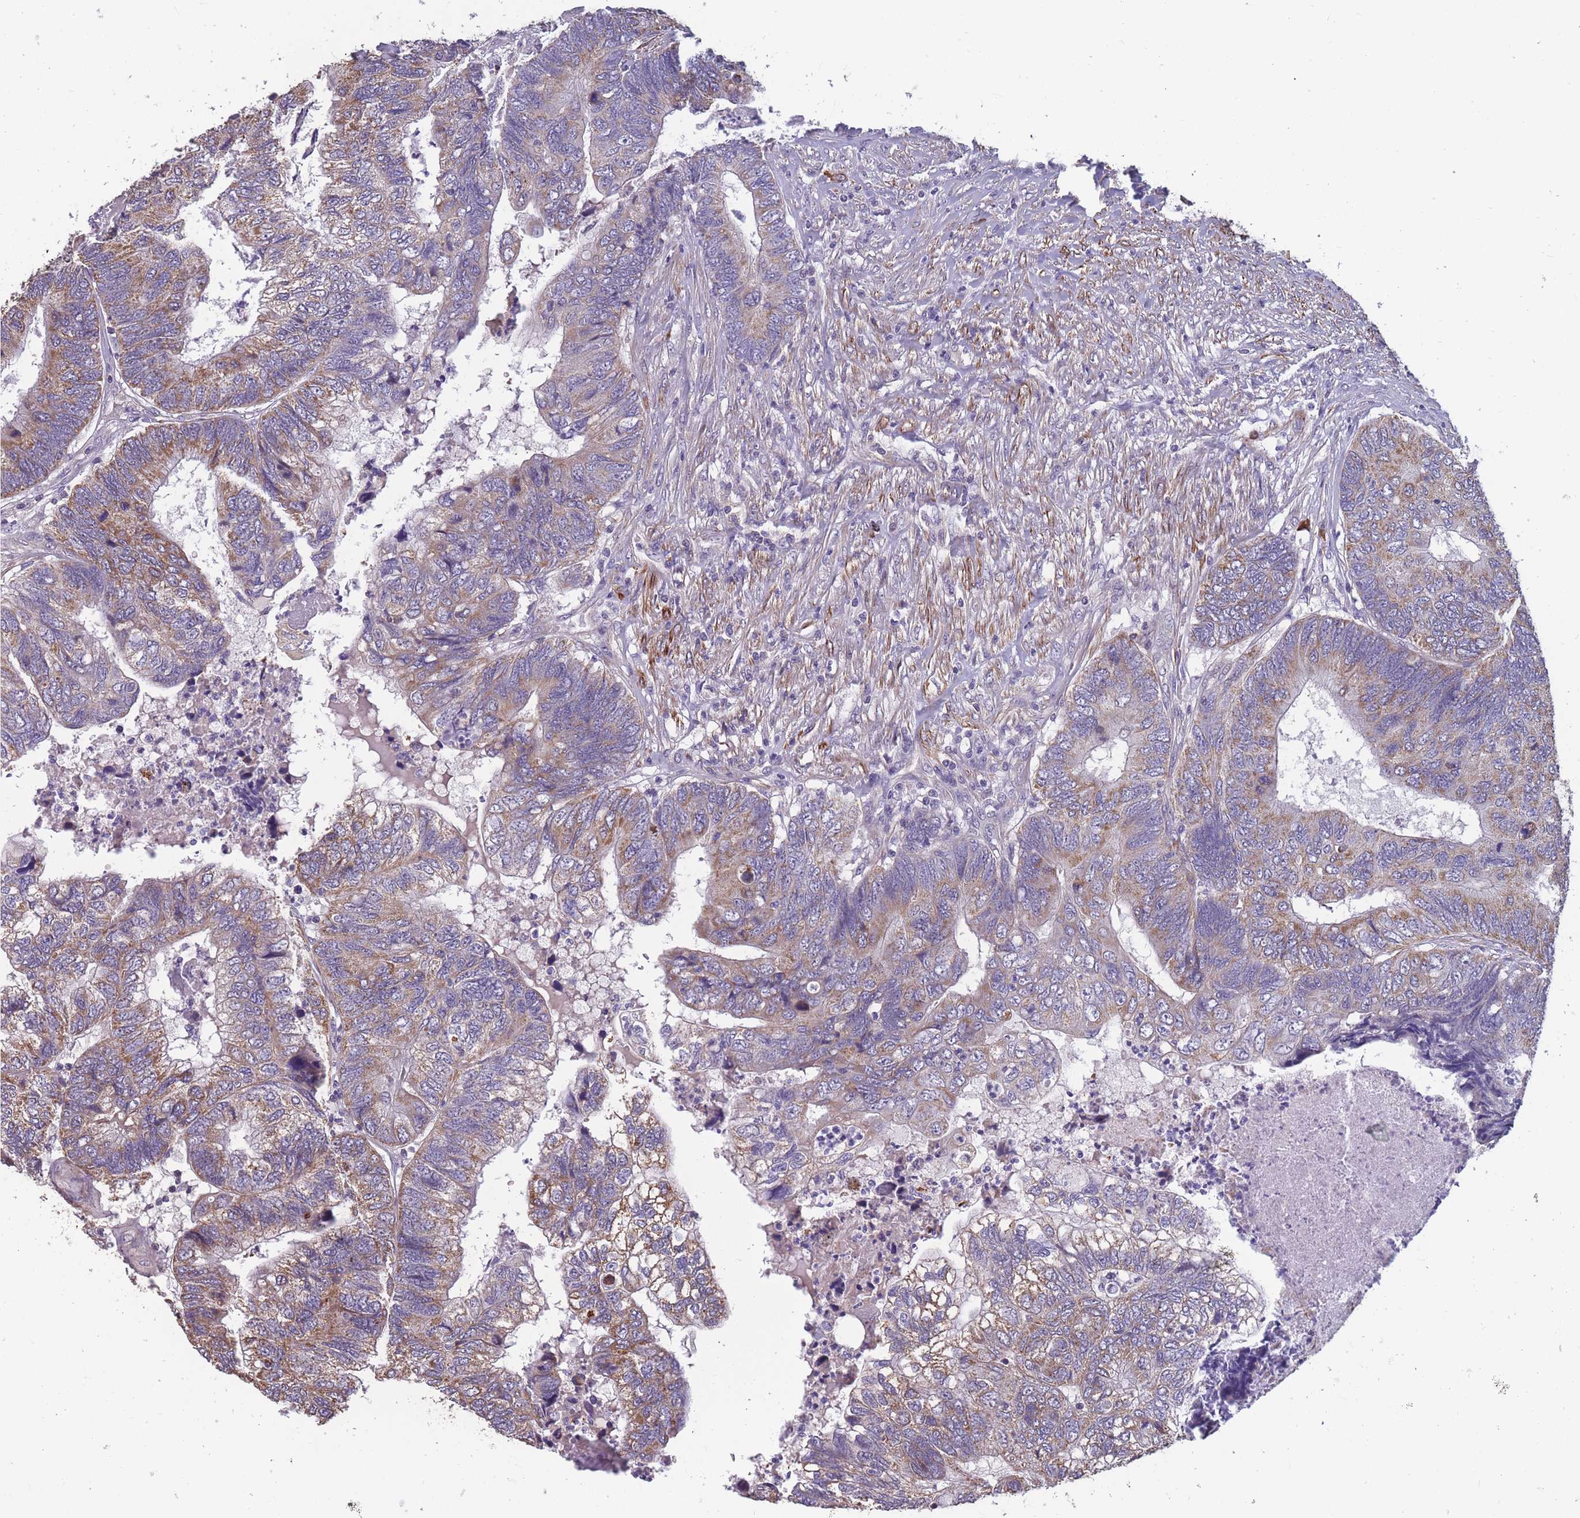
{"staining": {"intensity": "moderate", "quantity": "25%-75%", "location": "cytoplasmic/membranous"}, "tissue": "colorectal cancer", "cell_type": "Tumor cells", "image_type": "cancer", "snomed": [{"axis": "morphology", "description": "Adenocarcinoma, NOS"}, {"axis": "topography", "description": "Colon"}], "caption": "Colorectal adenocarcinoma stained with immunohistochemistry (IHC) exhibits moderate cytoplasmic/membranous expression in approximately 25%-75% of tumor cells.", "gene": "TOMM40L", "patient": {"sex": "female", "age": 67}}